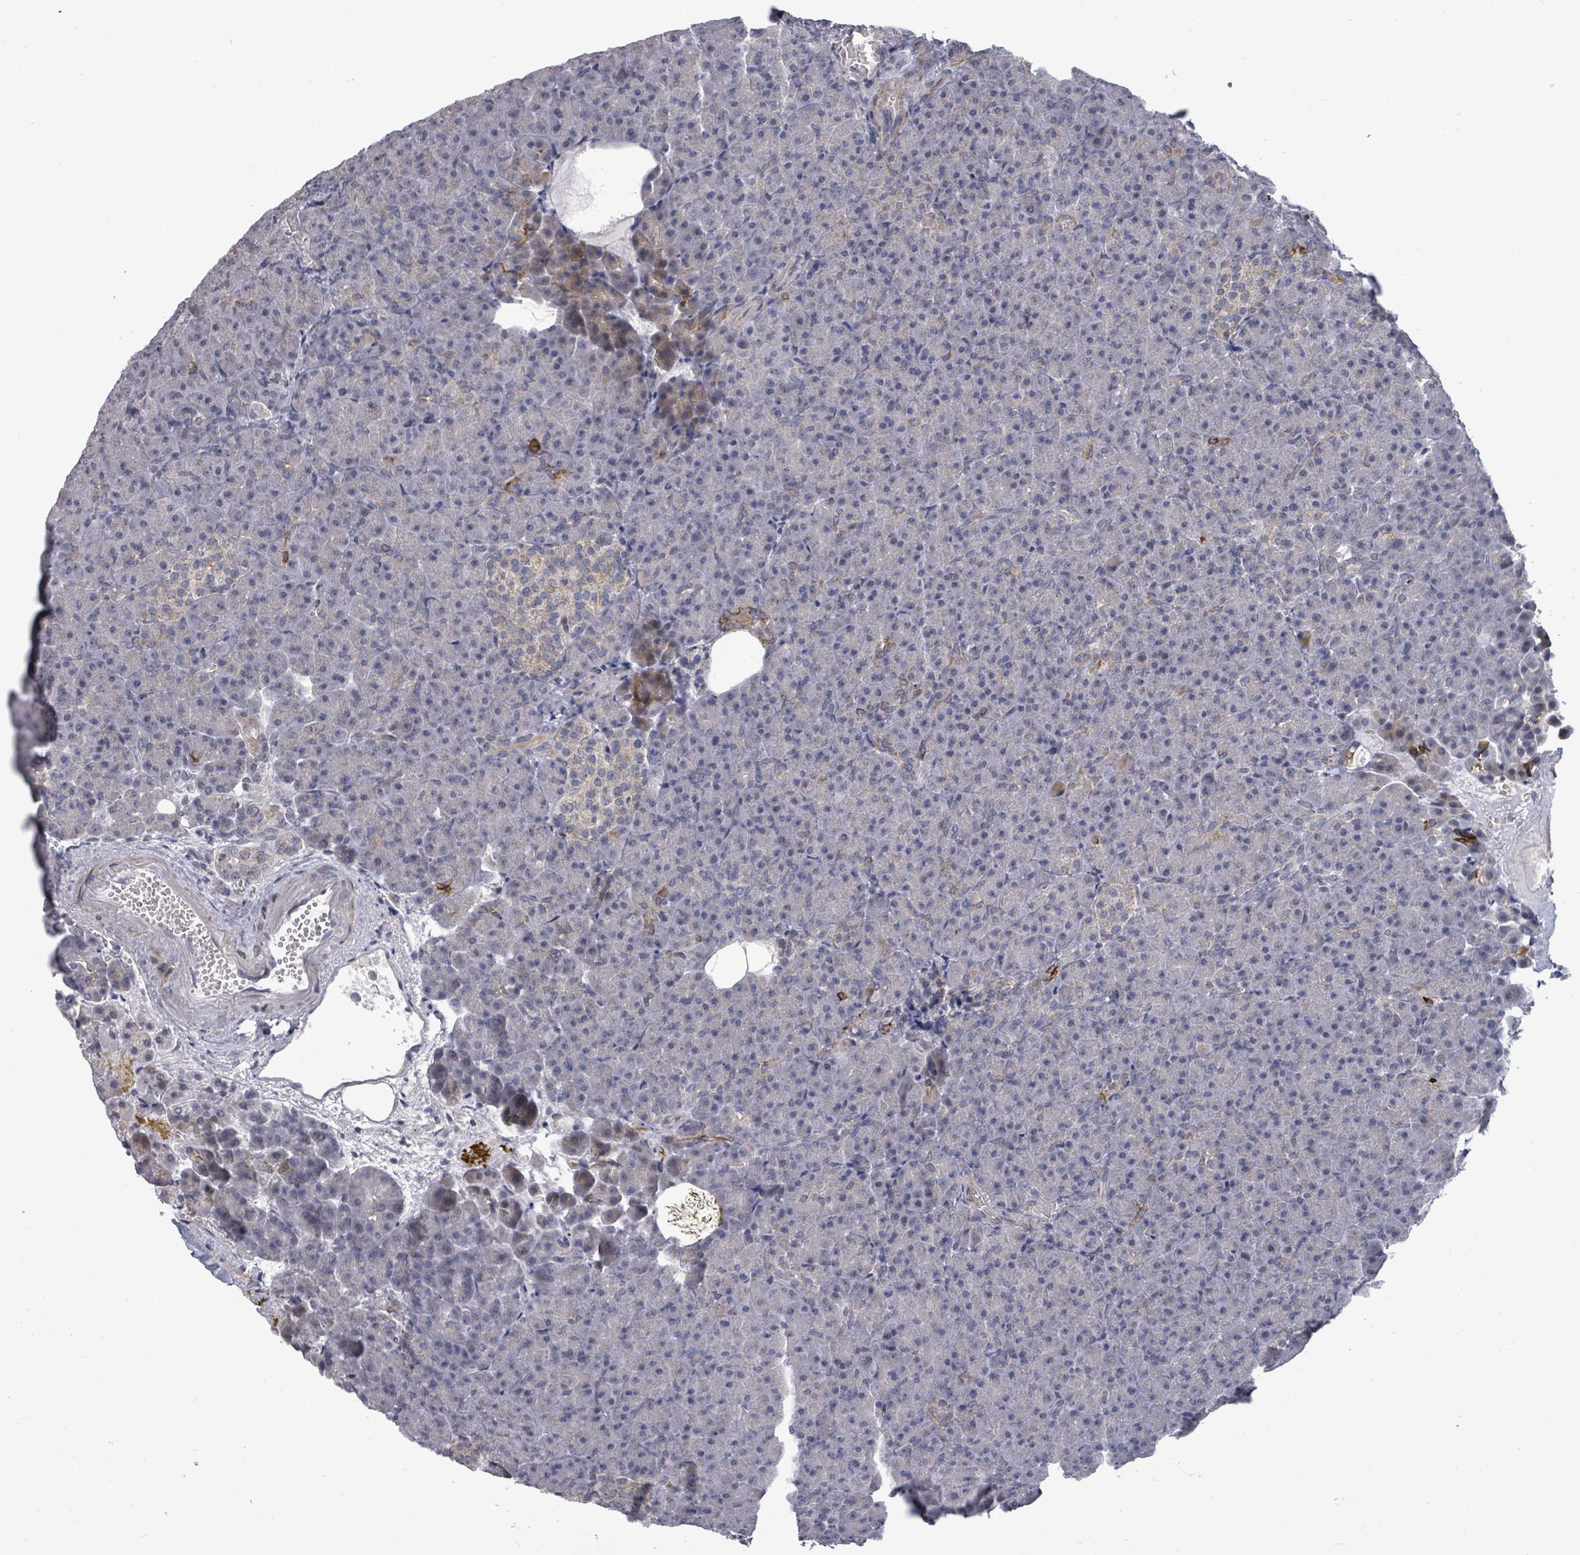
{"staining": {"intensity": "weak", "quantity": "<25%", "location": "cytoplasmic/membranous"}, "tissue": "pancreas", "cell_type": "Exocrine glandular cells", "image_type": "normal", "snomed": [{"axis": "morphology", "description": "Normal tissue, NOS"}, {"axis": "topography", "description": "Pancreas"}], "caption": "Protein analysis of unremarkable pancreas shows no significant positivity in exocrine glandular cells.", "gene": "PTPN20", "patient": {"sex": "female", "age": 74}}